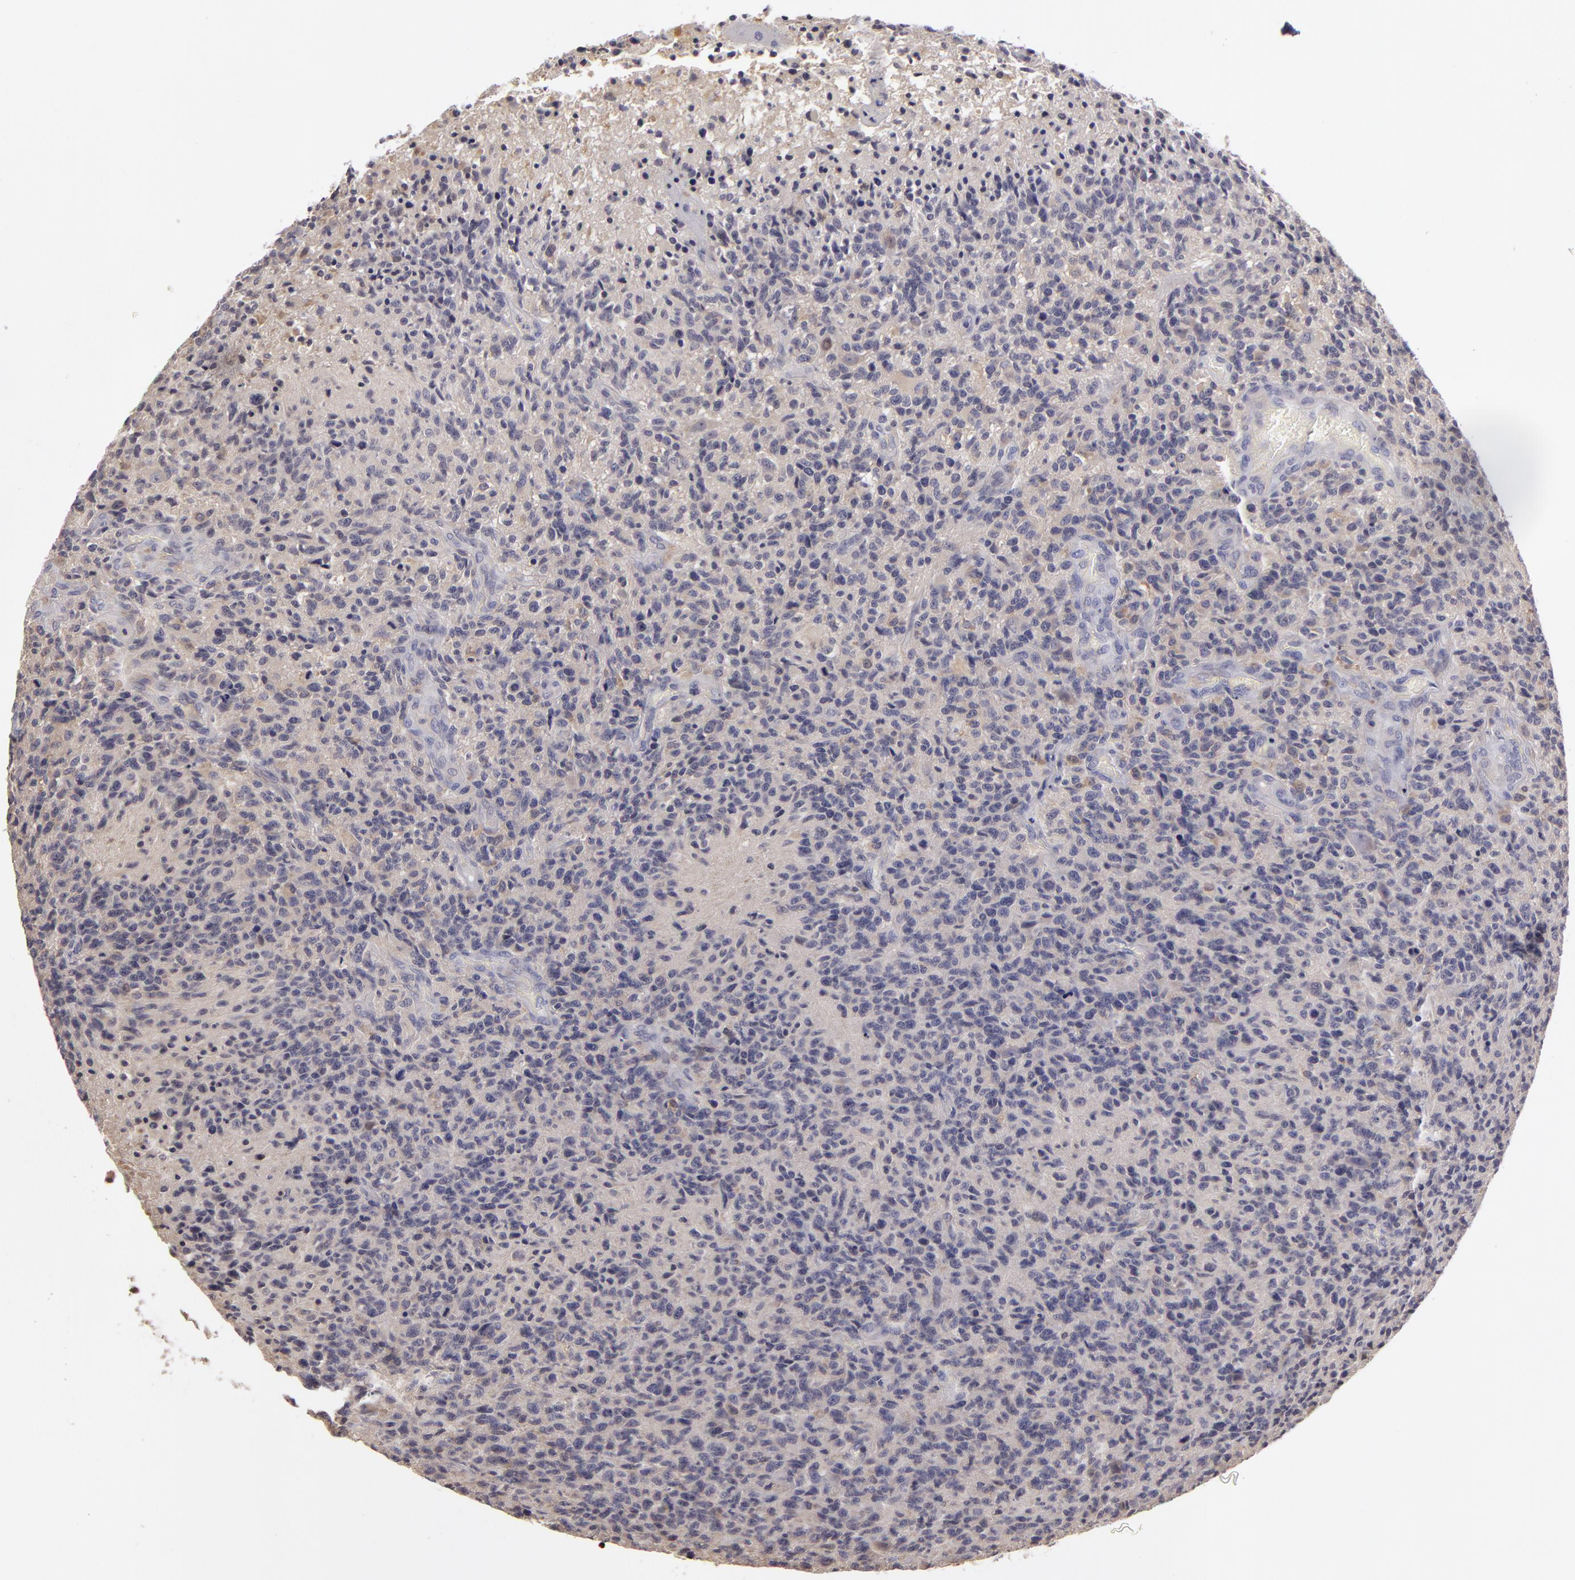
{"staining": {"intensity": "negative", "quantity": "none", "location": "none"}, "tissue": "glioma", "cell_type": "Tumor cells", "image_type": "cancer", "snomed": [{"axis": "morphology", "description": "Glioma, malignant, High grade"}, {"axis": "topography", "description": "Brain"}], "caption": "Immunohistochemistry (IHC) photomicrograph of glioma stained for a protein (brown), which reveals no expression in tumor cells.", "gene": "GNPDA1", "patient": {"sex": "male", "age": 36}}